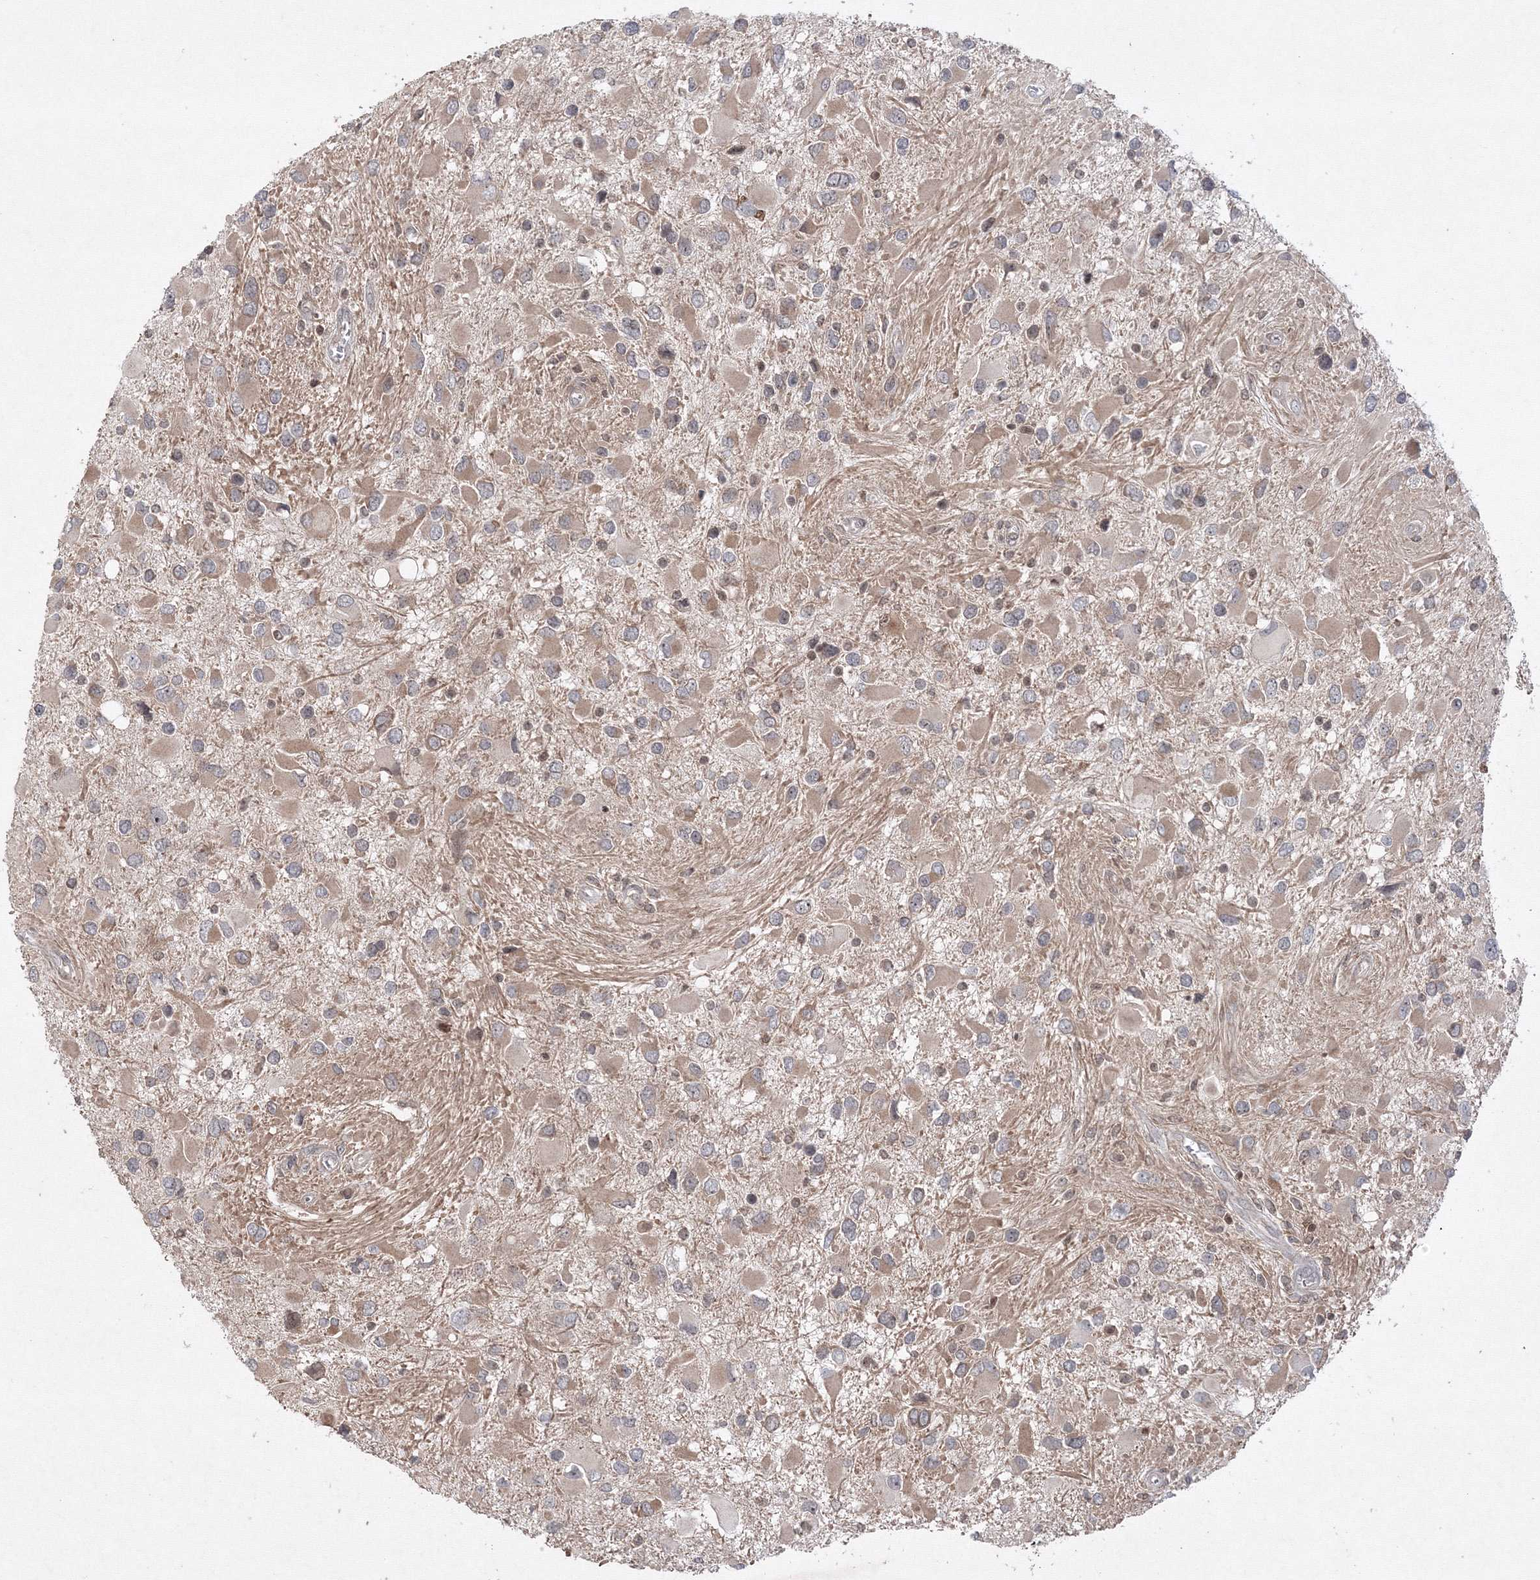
{"staining": {"intensity": "weak", "quantity": ">75%", "location": "cytoplasmic/membranous"}, "tissue": "glioma", "cell_type": "Tumor cells", "image_type": "cancer", "snomed": [{"axis": "morphology", "description": "Glioma, malignant, High grade"}, {"axis": "topography", "description": "Brain"}], "caption": "High-power microscopy captured an immunohistochemistry (IHC) micrograph of high-grade glioma (malignant), revealing weak cytoplasmic/membranous staining in about >75% of tumor cells.", "gene": "MKRN2", "patient": {"sex": "male", "age": 53}}